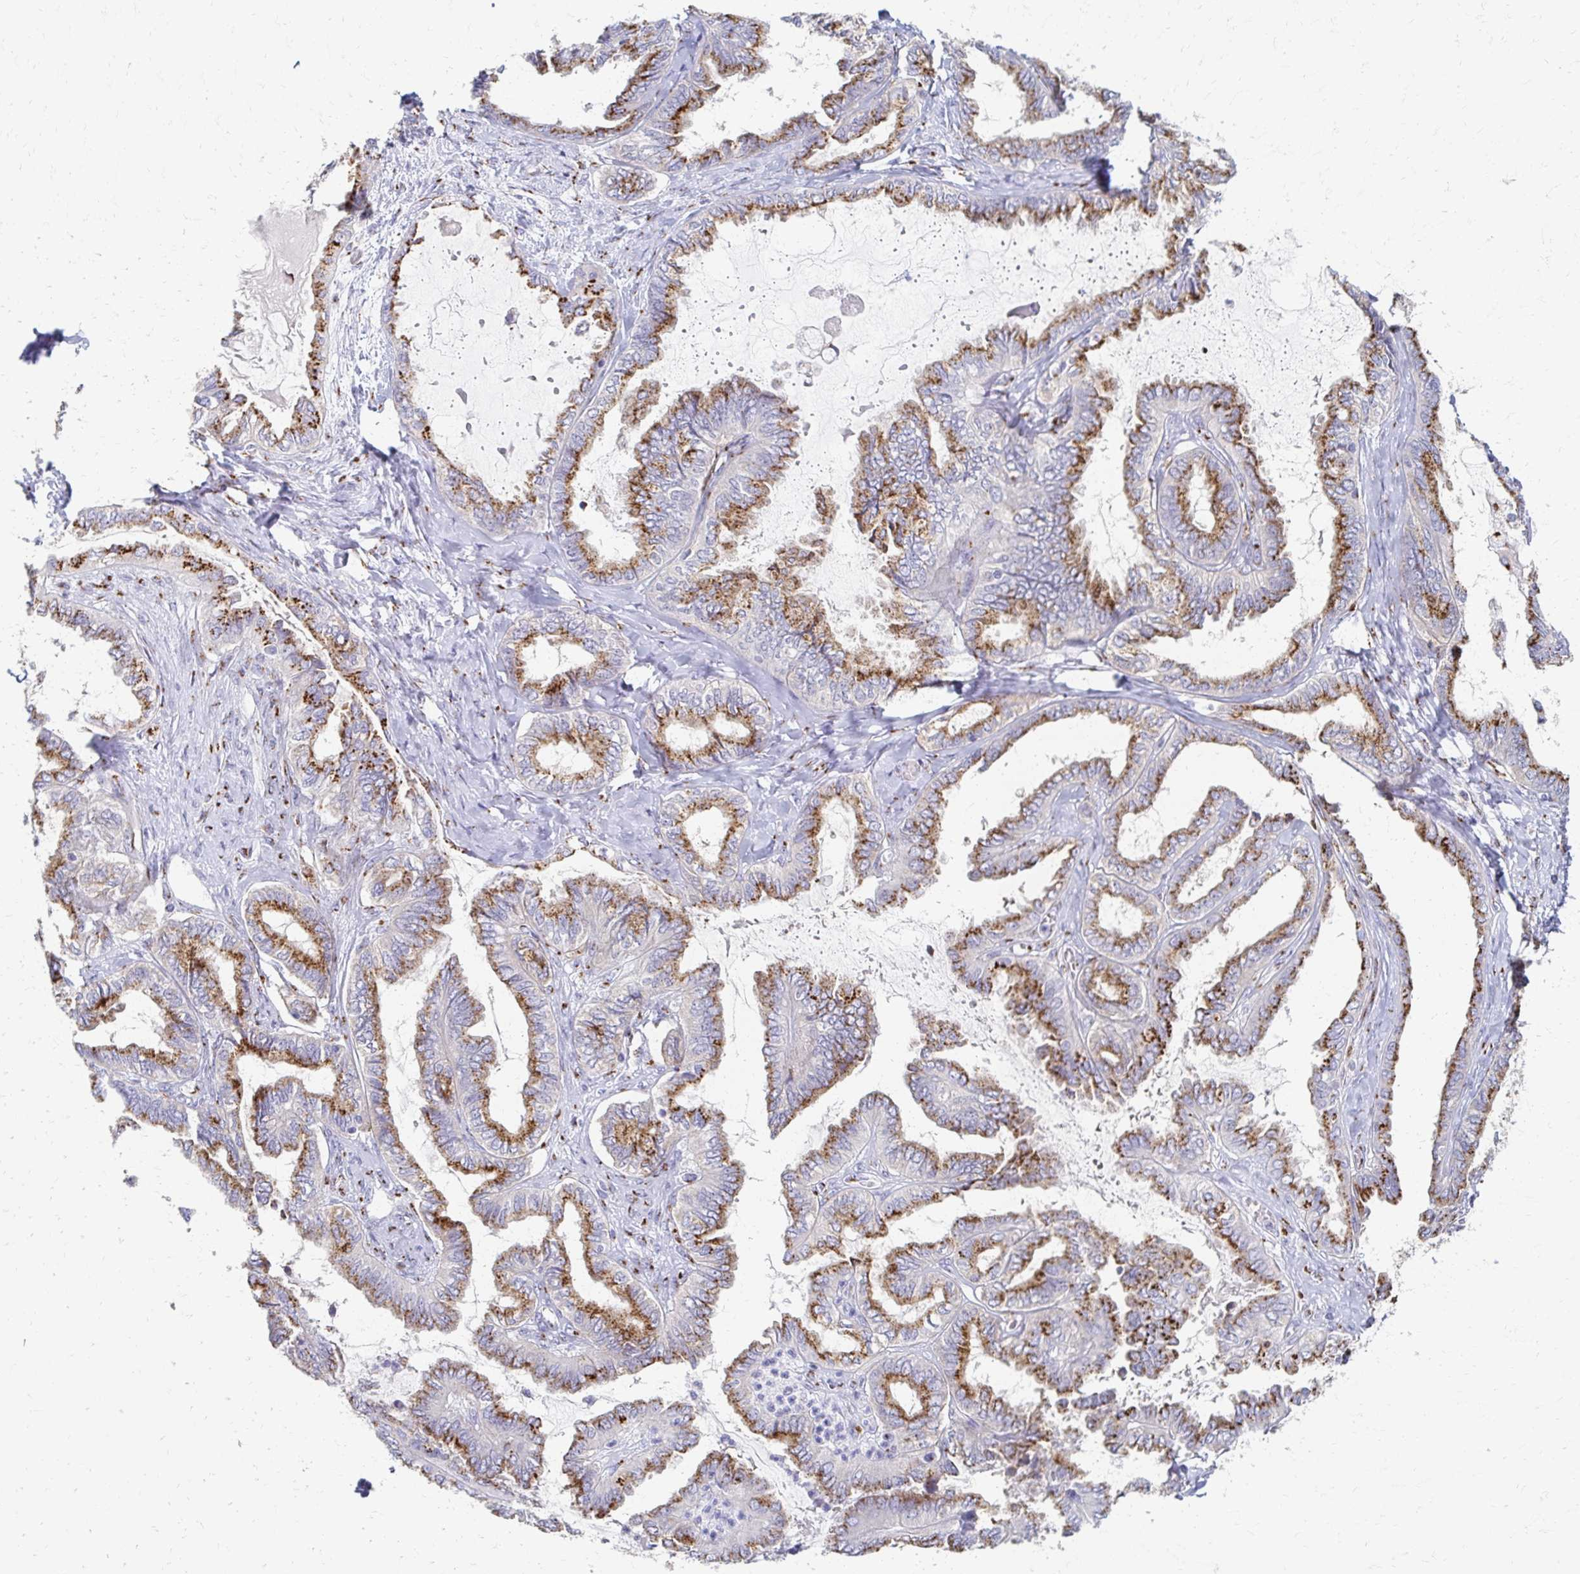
{"staining": {"intensity": "moderate", "quantity": ">75%", "location": "cytoplasmic/membranous"}, "tissue": "ovarian cancer", "cell_type": "Tumor cells", "image_type": "cancer", "snomed": [{"axis": "morphology", "description": "Carcinoma, endometroid"}, {"axis": "topography", "description": "Ovary"}], "caption": "Immunohistochemical staining of ovarian endometroid carcinoma shows medium levels of moderate cytoplasmic/membranous positivity in approximately >75% of tumor cells.", "gene": "TM9SF1", "patient": {"sex": "female", "age": 70}}